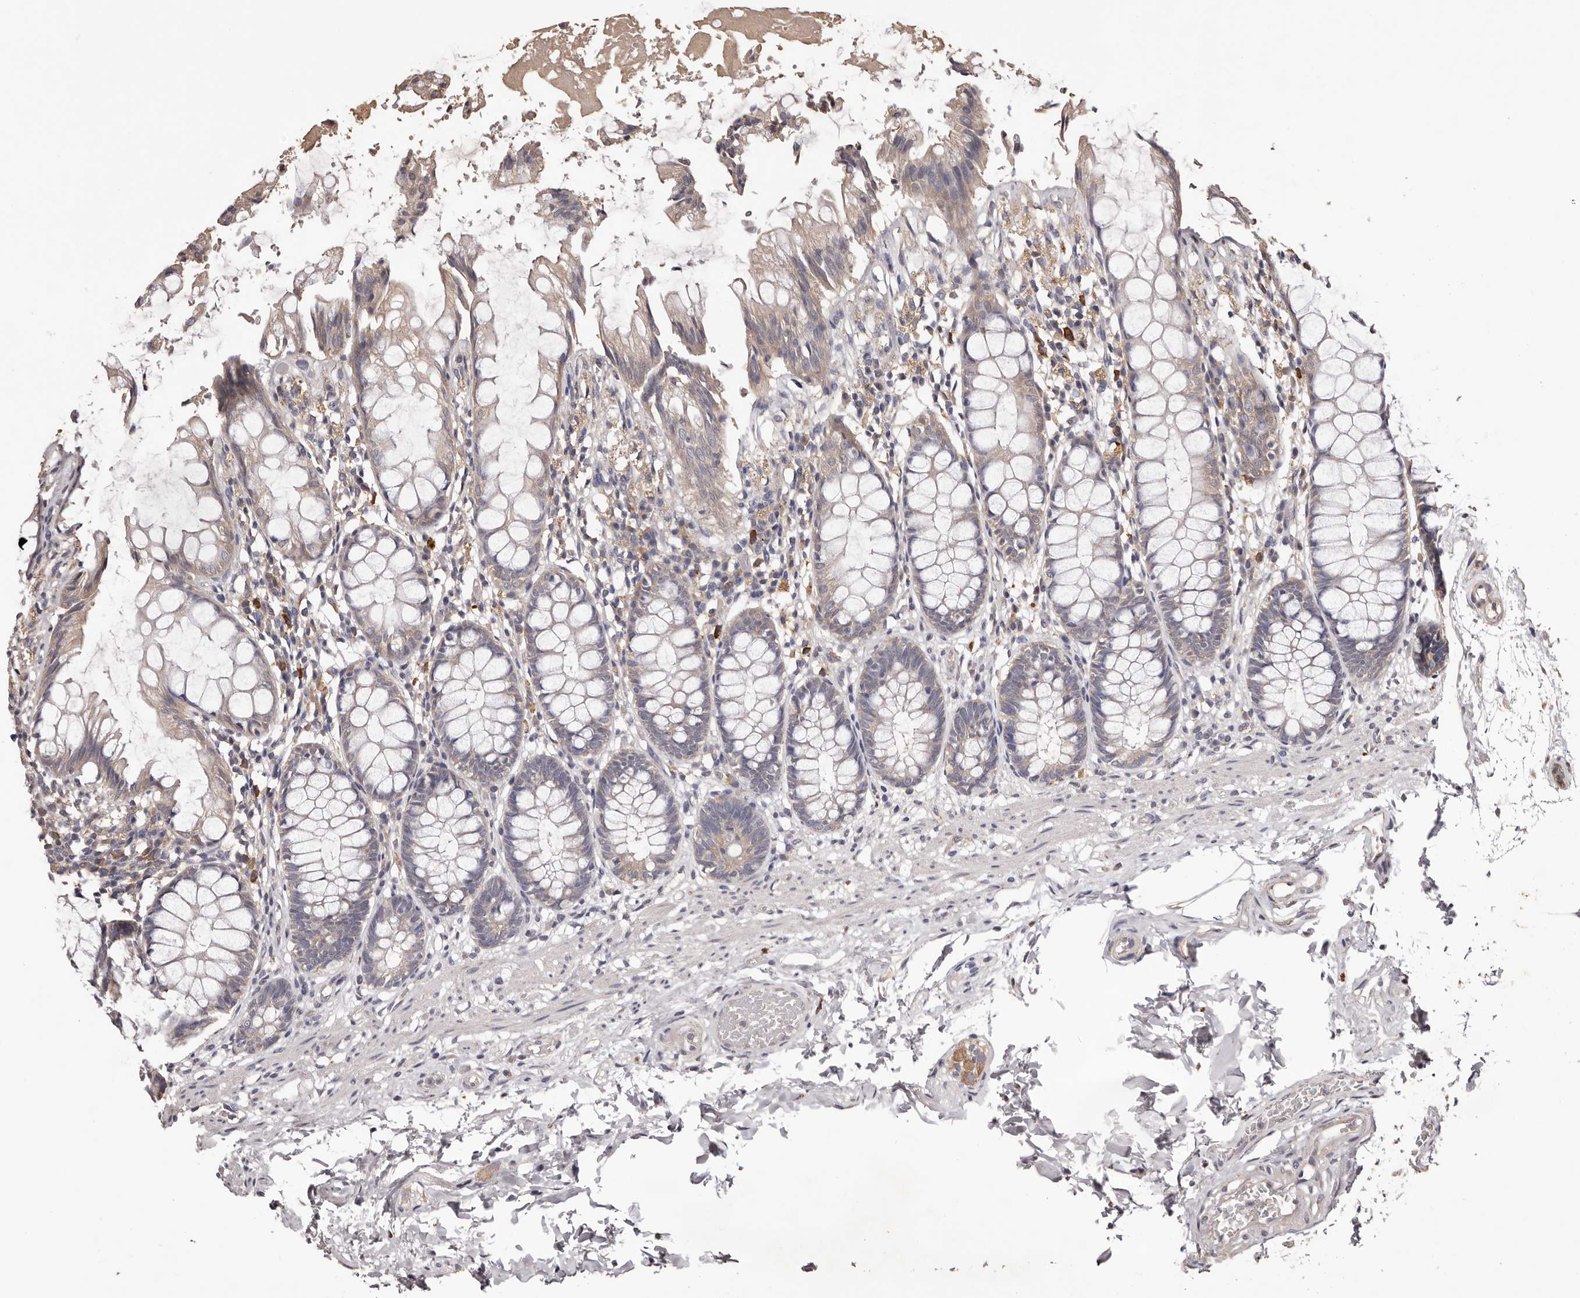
{"staining": {"intensity": "weak", "quantity": "25%-75%", "location": "cytoplasmic/membranous"}, "tissue": "rectum", "cell_type": "Glandular cells", "image_type": "normal", "snomed": [{"axis": "morphology", "description": "Normal tissue, NOS"}, {"axis": "topography", "description": "Rectum"}], "caption": "This is an image of immunohistochemistry staining of unremarkable rectum, which shows weak positivity in the cytoplasmic/membranous of glandular cells.", "gene": "ETNK1", "patient": {"sex": "male", "age": 64}}